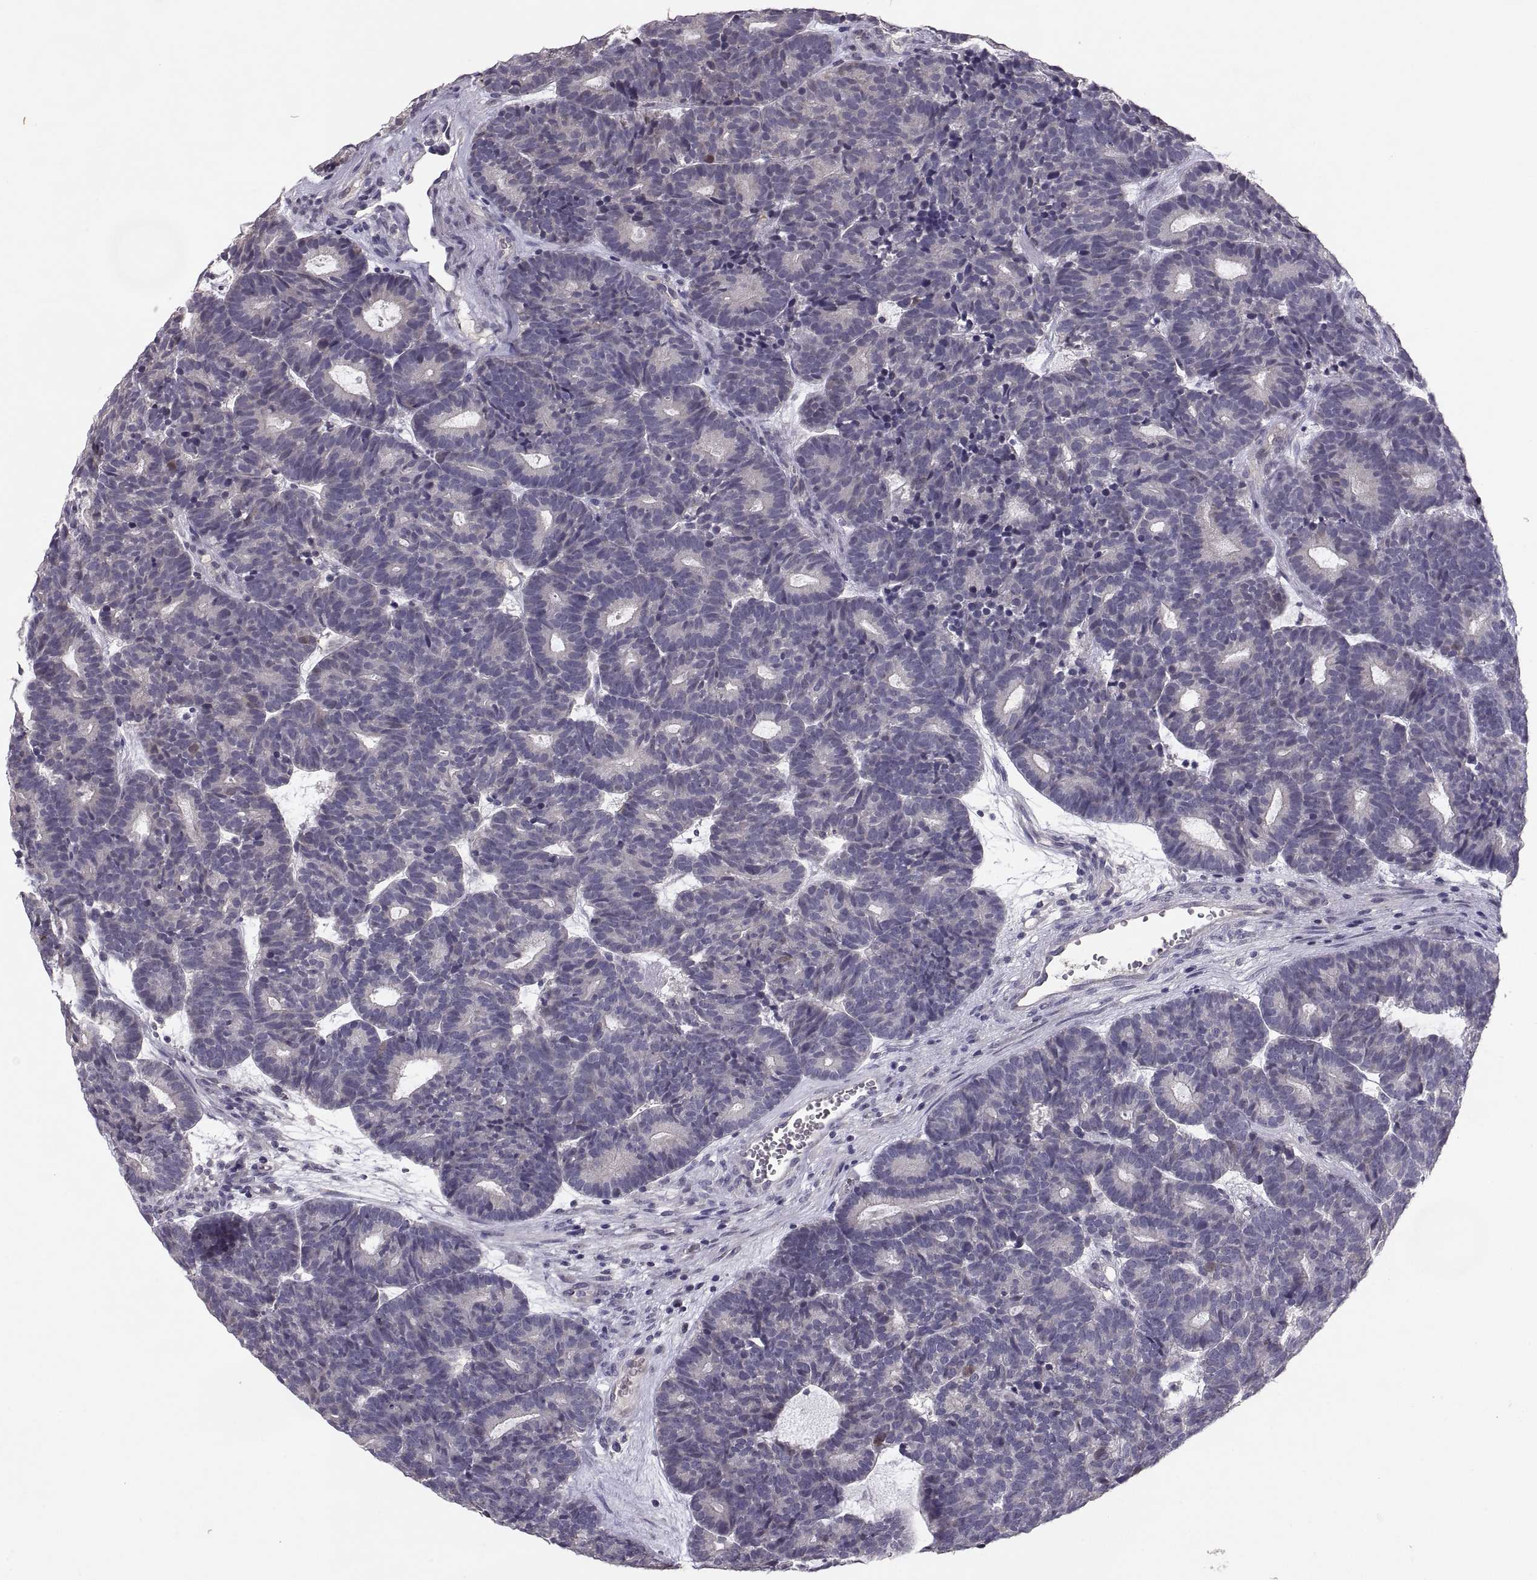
{"staining": {"intensity": "negative", "quantity": "none", "location": "none"}, "tissue": "head and neck cancer", "cell_type": "Tumor cells", "image_type": "cancer", "snomed": [{"axis": "morphology", "description": "Adenocarcinoma, NOS"}, {"axis": "topography", "description": "Head-Neck"}], "caption": "Histopathology image shows no significant protein expression in tumor cells of head and neck cancer. (IHC, brightfield microscopy, high magnification).", "gene": "PAX2", "patient": {"sex": "female", "age": 81}}